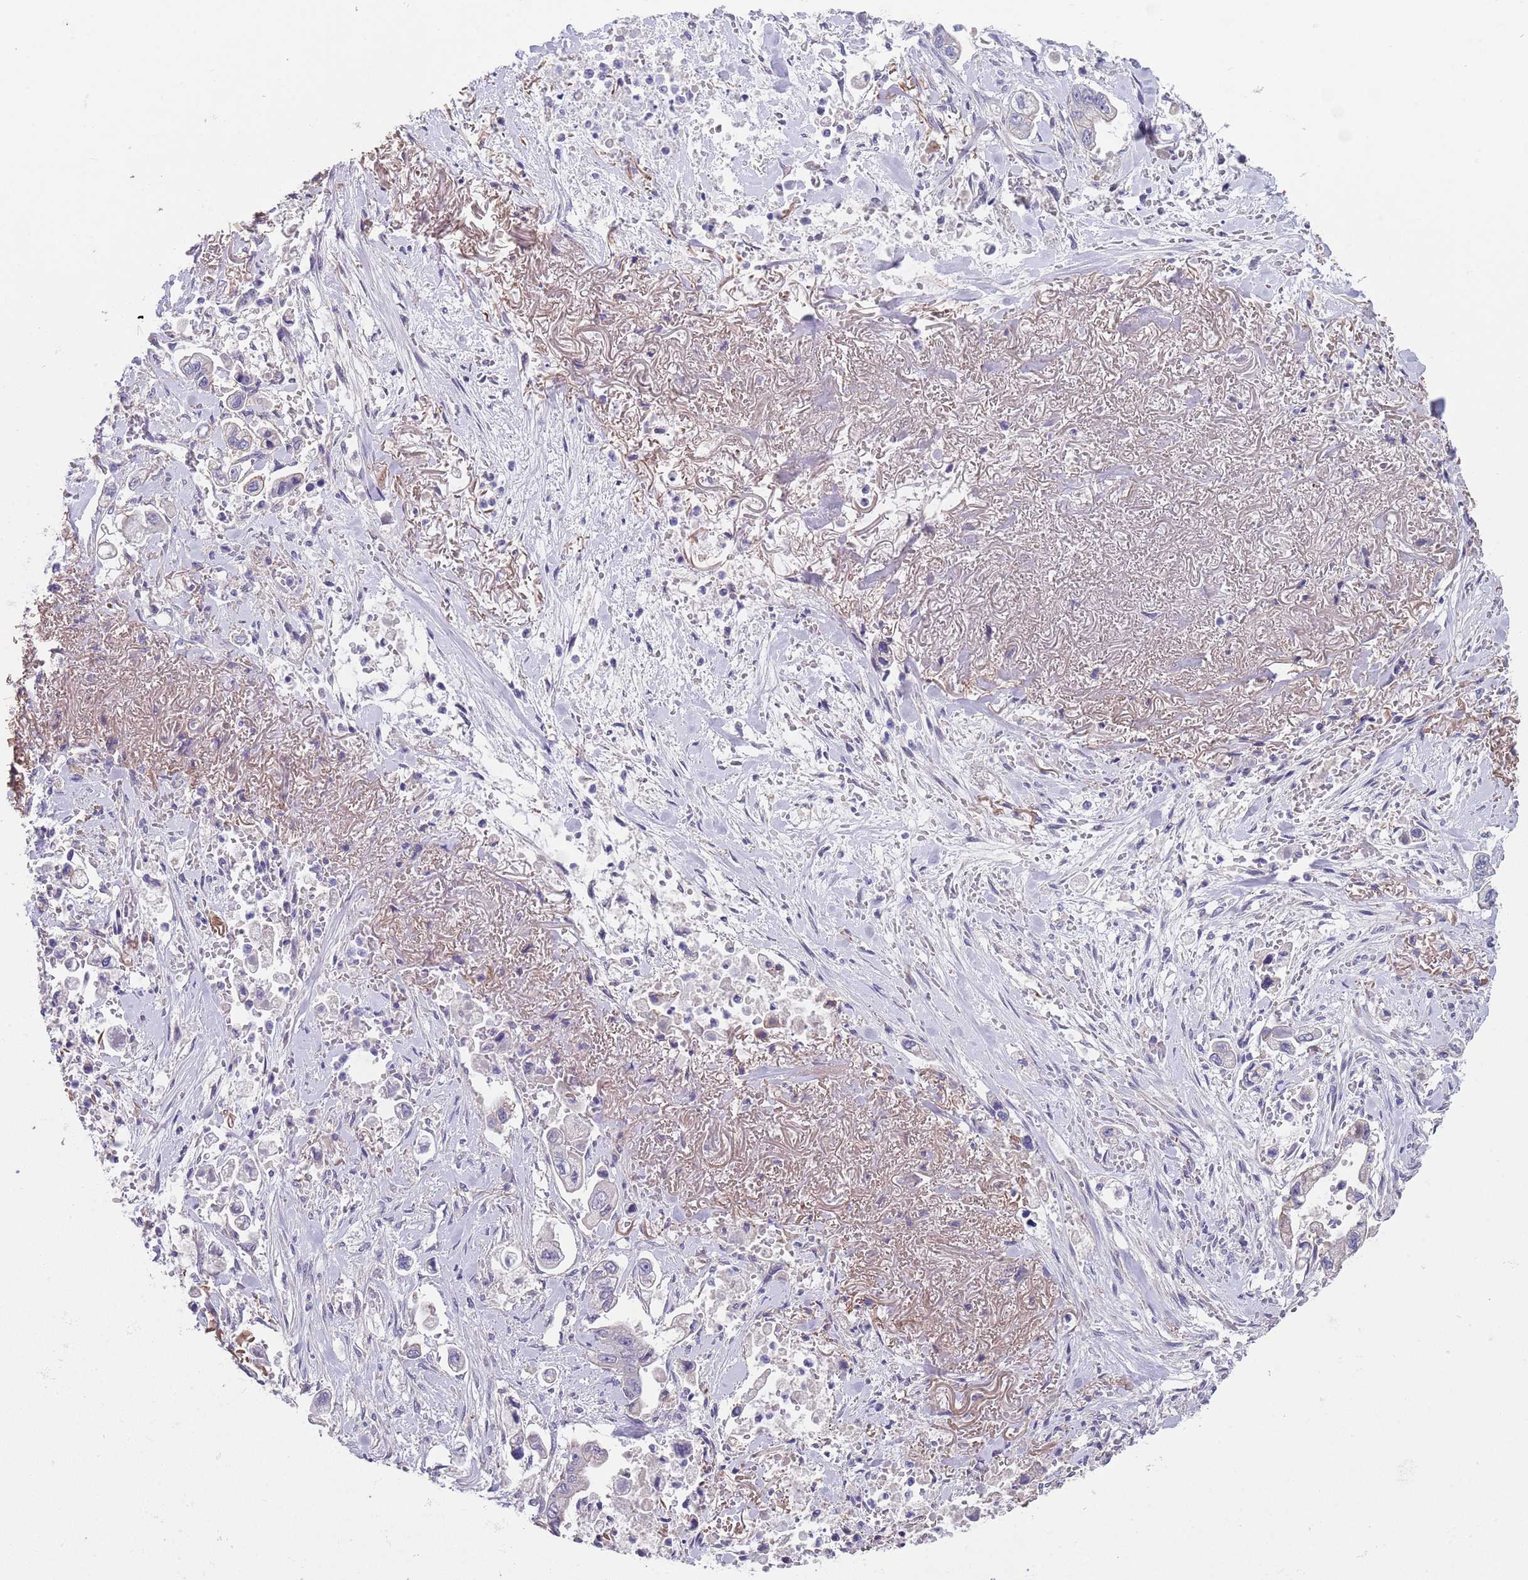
{"staining": {"intensity": "negative", "quantity": "none", "location": "none"}, "tissue": "stomach cancer", "cell_type": "Tumor cells", "image_type": "cancer", "snomed": [{"axis": "morphology", "description": "Adenocarcinoma, NOS"}, {"axis": "topography", "description": "Stomach"}], "caption": "Stomach cancer (adenocarcinoma) stained for a protein using immunohistochemistry reveals no staining tumor cells.", "gene": "RNF169", "patient": {"sex": "male", "age": 62}}